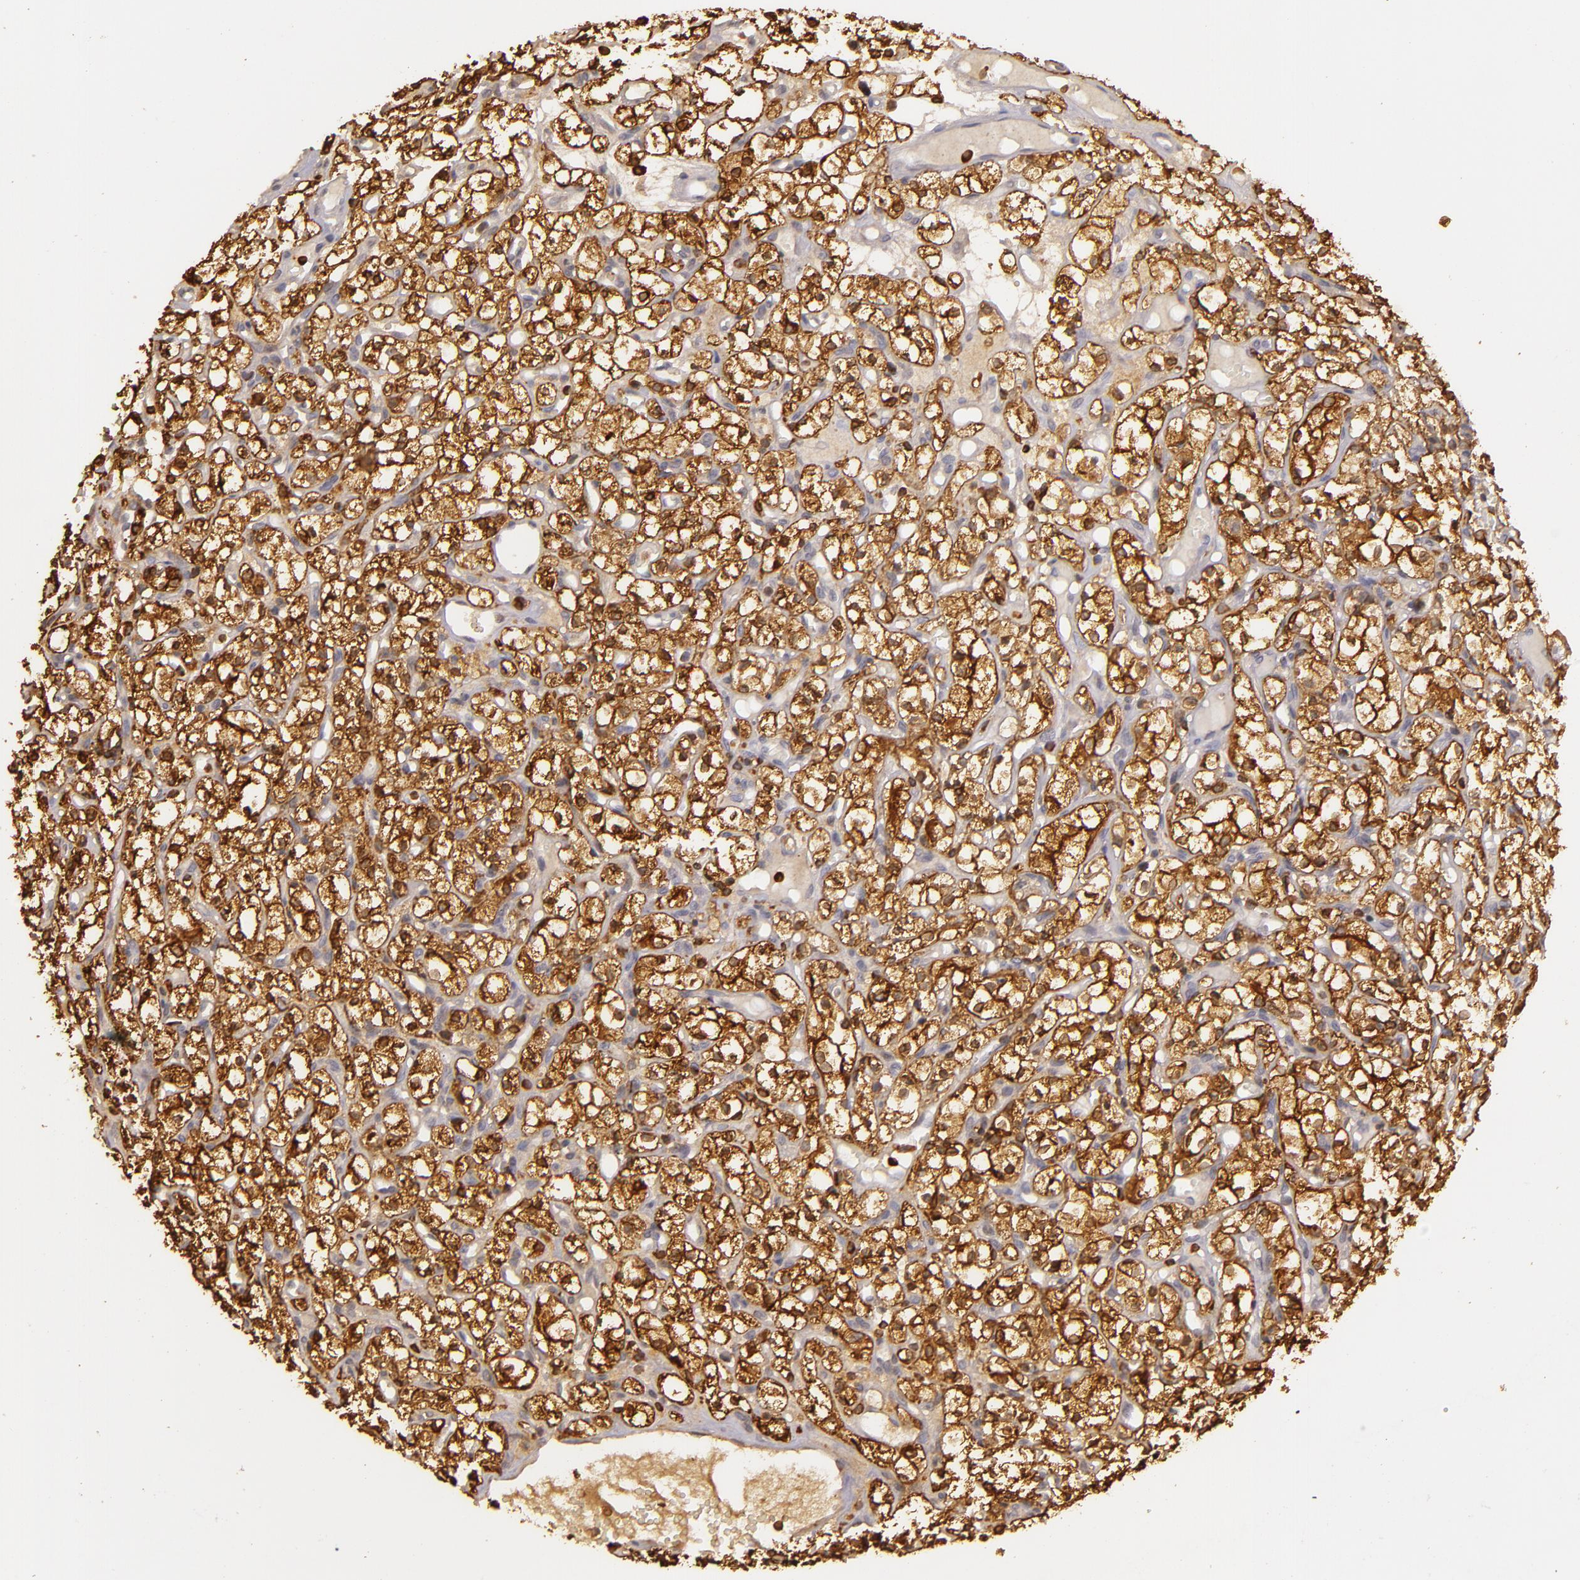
{"staining": {"intensity": "strong", "quantity": ">75%", "location": "cytoplasmic/membranous"}, "tissue": "renal cancer", "cell_type": "Tumor cells", "image_type": "cancer", "snomed": [{"axis": "morphology", "description": "Adenocarcinoma, NOS"}, {"axis": "topography", "description": "Kidney"}], "caption": "Immunohistochemistry of renal cancer (adenocarcinoma) shows high levels of strong cytoplasmic/membranous positivity in about >75% of tumor cells. Using DAB (3,3'-diaminobenzidine) (brown) and hematoxylin (blue) stains, captured at high magnification using brightfield microscopy.", "gene": "SLC9A3R1", "patient": {"sex": "male", "age": 61}}